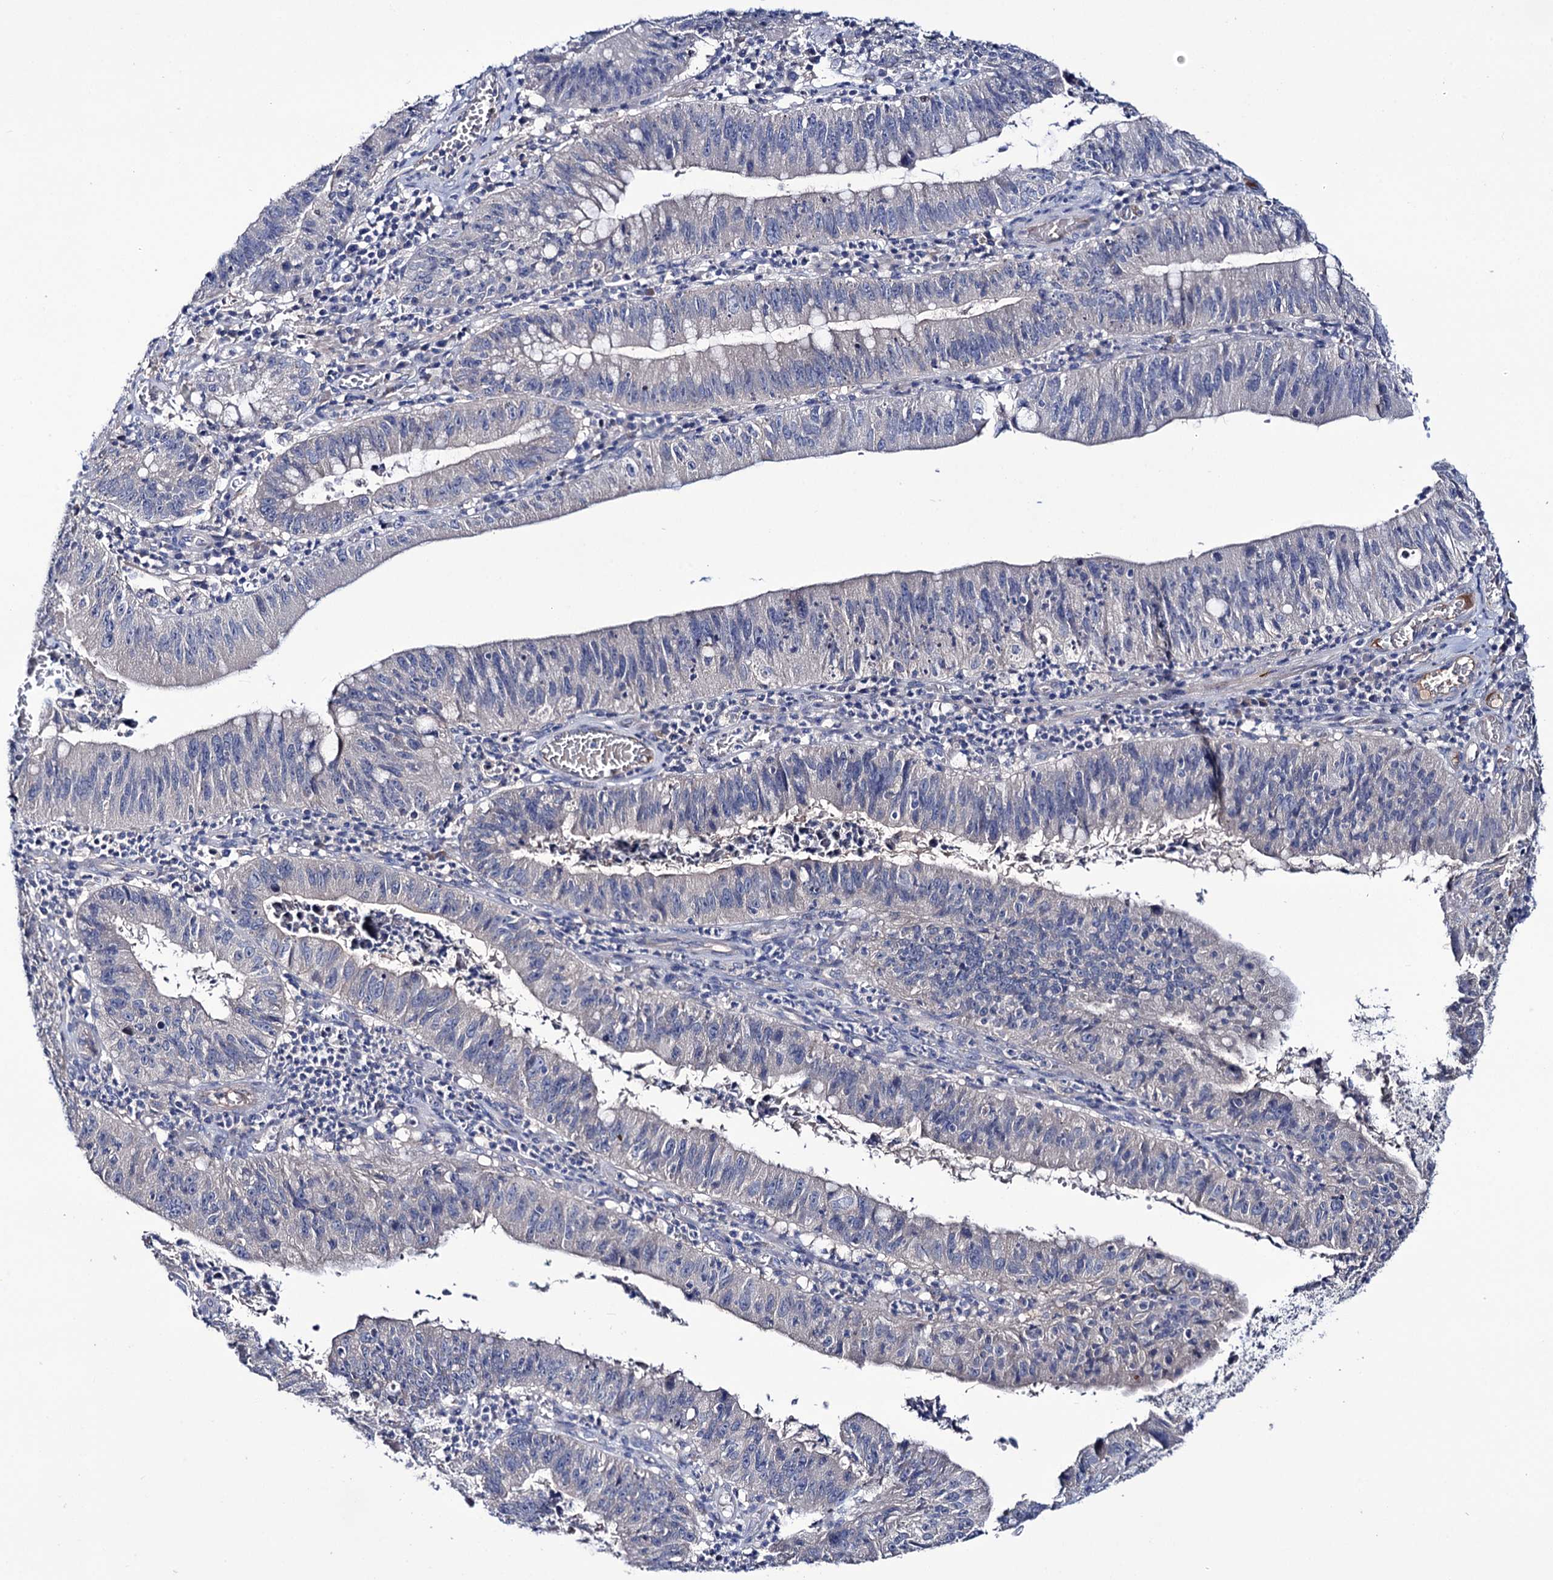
{"staining": {"intensity": "negative", "quantity": "none", "location": "none"}, "tissue": "stomach cancer", "cell_type": "Tumor cells", "image_type": "cancer", "snomed": [{"axis": "morphology", "description": "Adenocarcinoma, NOS"}, {"axis": "topography", "description": "Stomach"}], "caption": "Human stomach adenocarcinoma stained for a protein using immunohistochemistry displays no positivity in tumor cells.", "gene": "PPP1R32", "patient": {"sex": "male", "age": 59}}